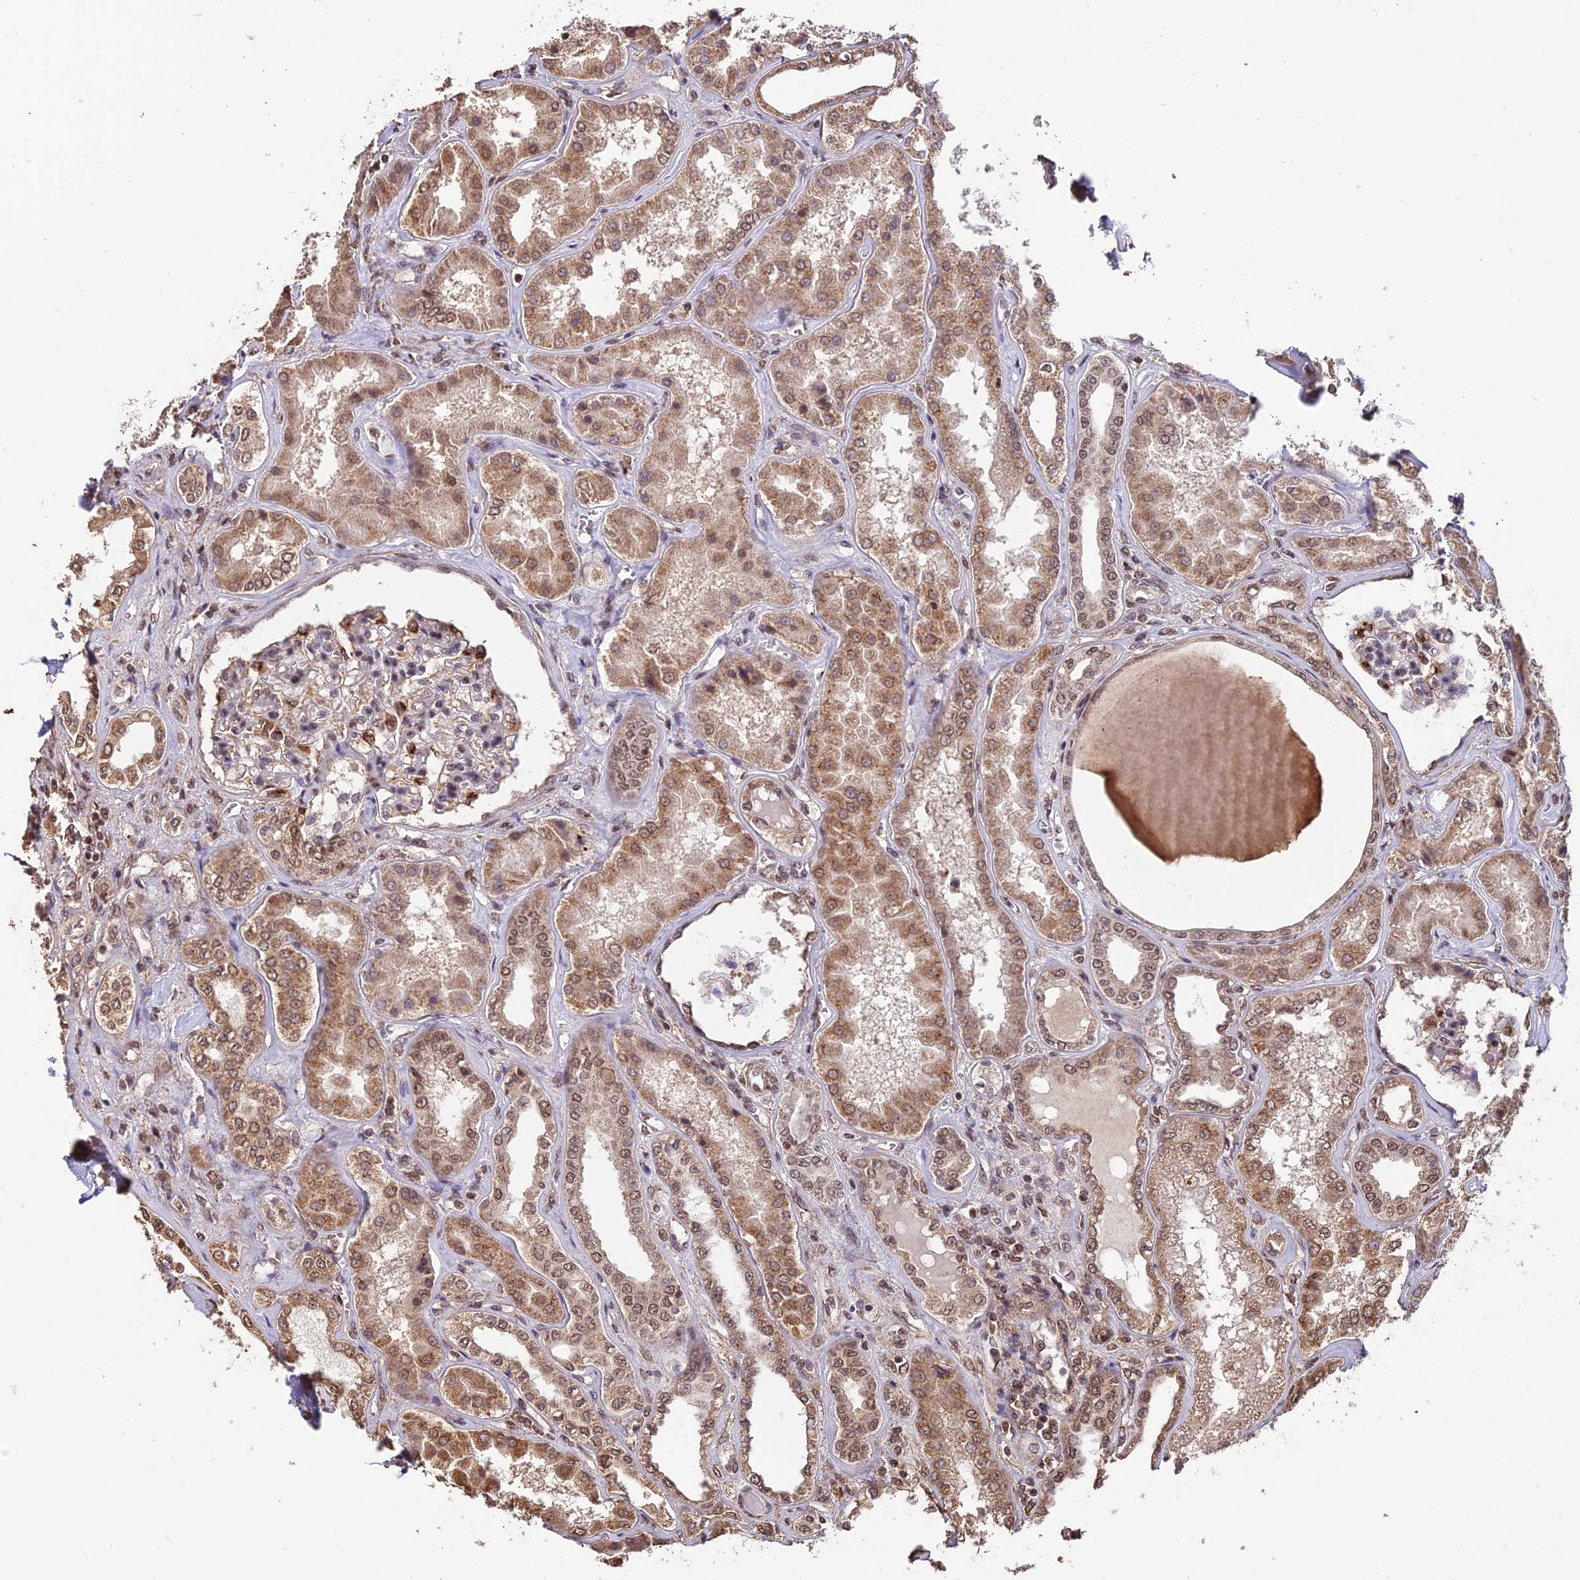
{"staining": {"intensity": "moderate", "quantity": "25%-75%", "location": "cytoplasmic/membranous,nuclear"}, "tissue": "kidney", "cell_type": "Cells in glomeruli", "image_type": "normal", "snomed": [{"axis": "morphology", "description": "Normal tissue, NOS"}, {"axis": "topography", "description": "Kidney"}], "caption": "A high-resolution histopathology image shows immunohistochemistry staining of normal kidney, which displays moderate cytoplasmic/membranous,nuclear expression in approximately 25%-75% of cells in glomeruli. Ihc stains the protein of interest in brown and the nuclei are stained blue.", "gene": "CABIN1", "patient": {"sex": "female", "age": 56}}